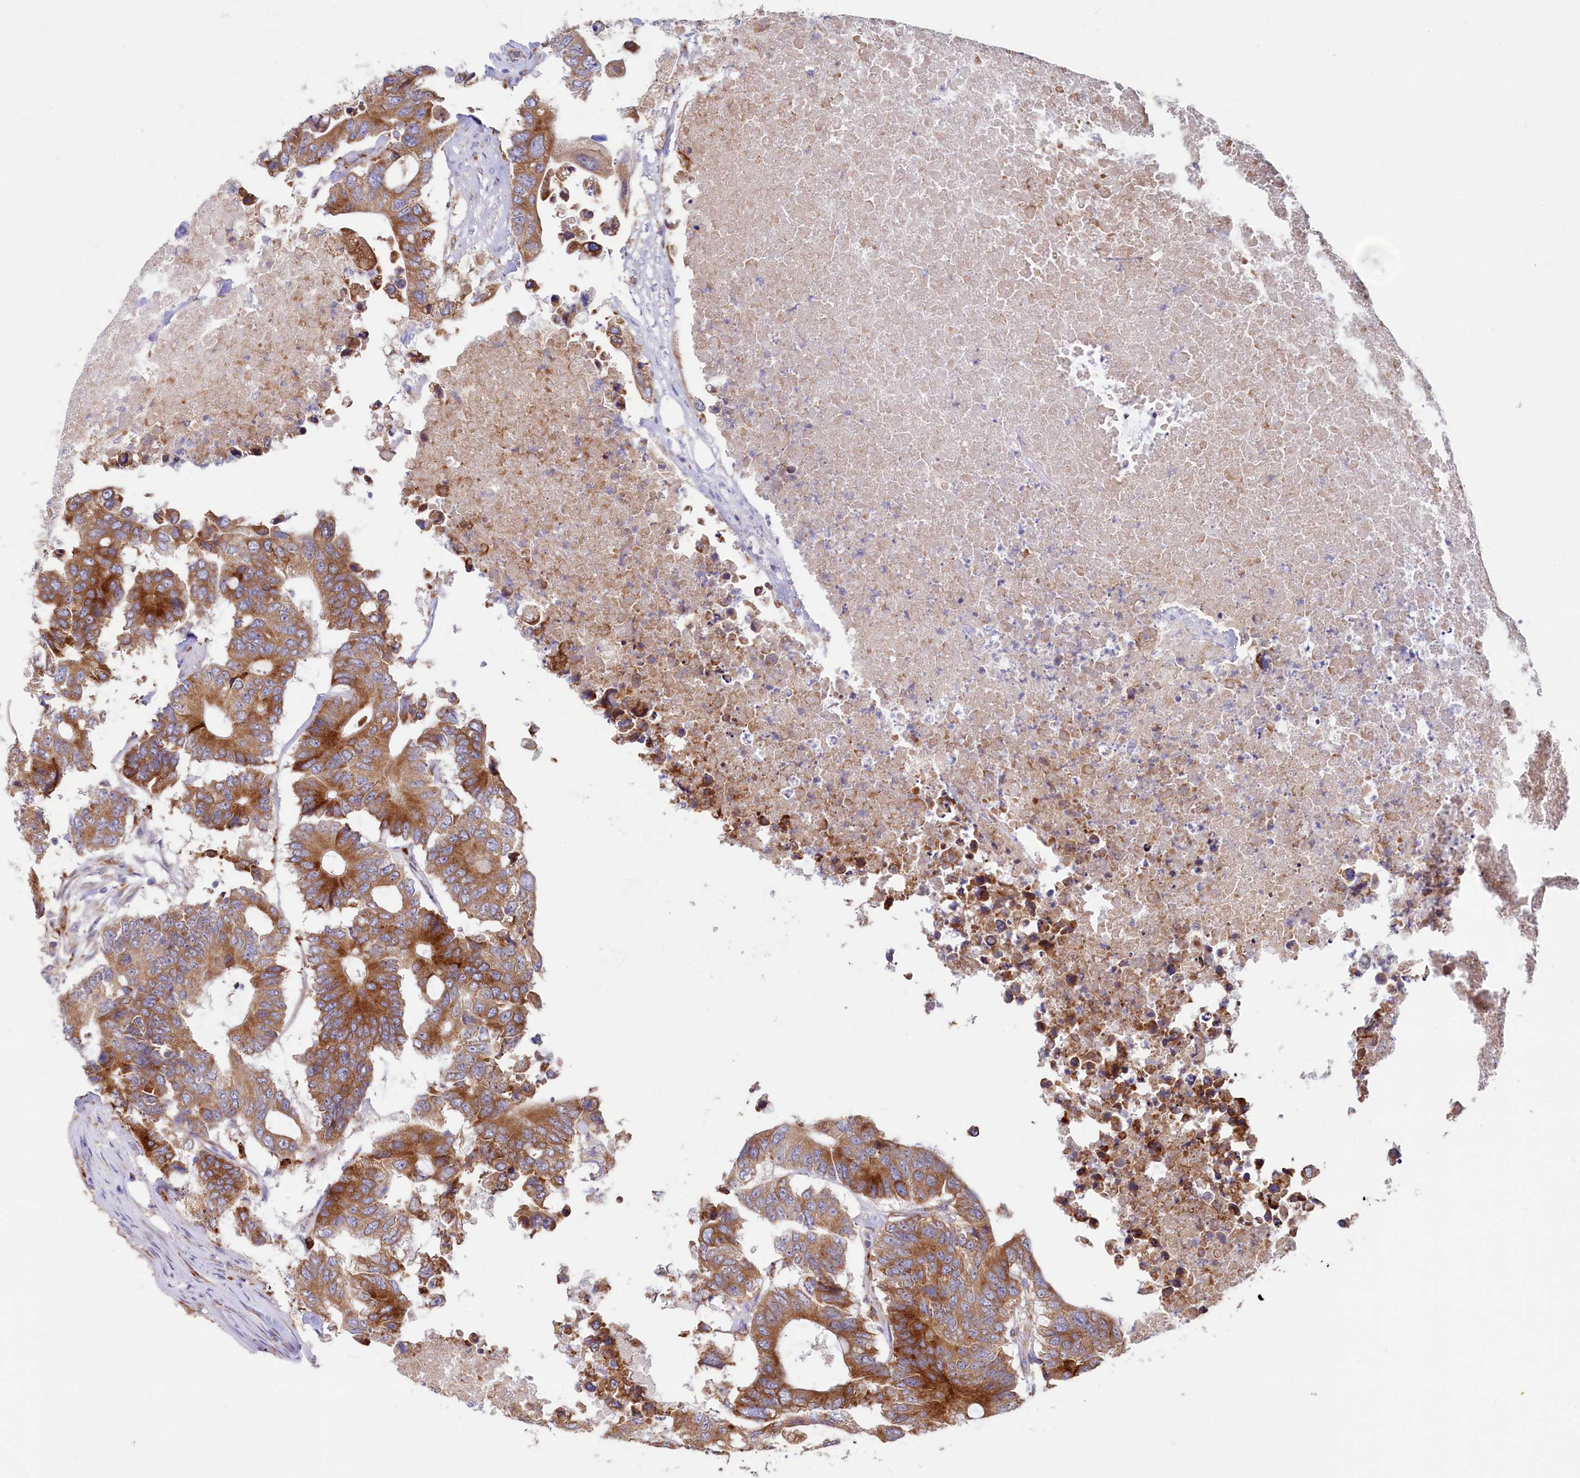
{"staining": {"intensity": "strong", "quantity": ">75%", "location": "cytoplasmic/membranous"}, "tissue": "colorectal cancer", "cell_type": "Tumor cells", "image_type": "cancer", "snomed": [{"axis": "morphology", "description": "Adenocarcinoma, NOS"}, {"axis": "topography", "description": "Colon"}], "caption": "This image reveals immunohistochemistry (IHC) staining of adenocarcinoma (colorectal), with high strong cytoplasmic/membranous staining in about >75% of tumor cells.", "gene": "CHID1", "patient": {"sex": "male", "age": 71}}